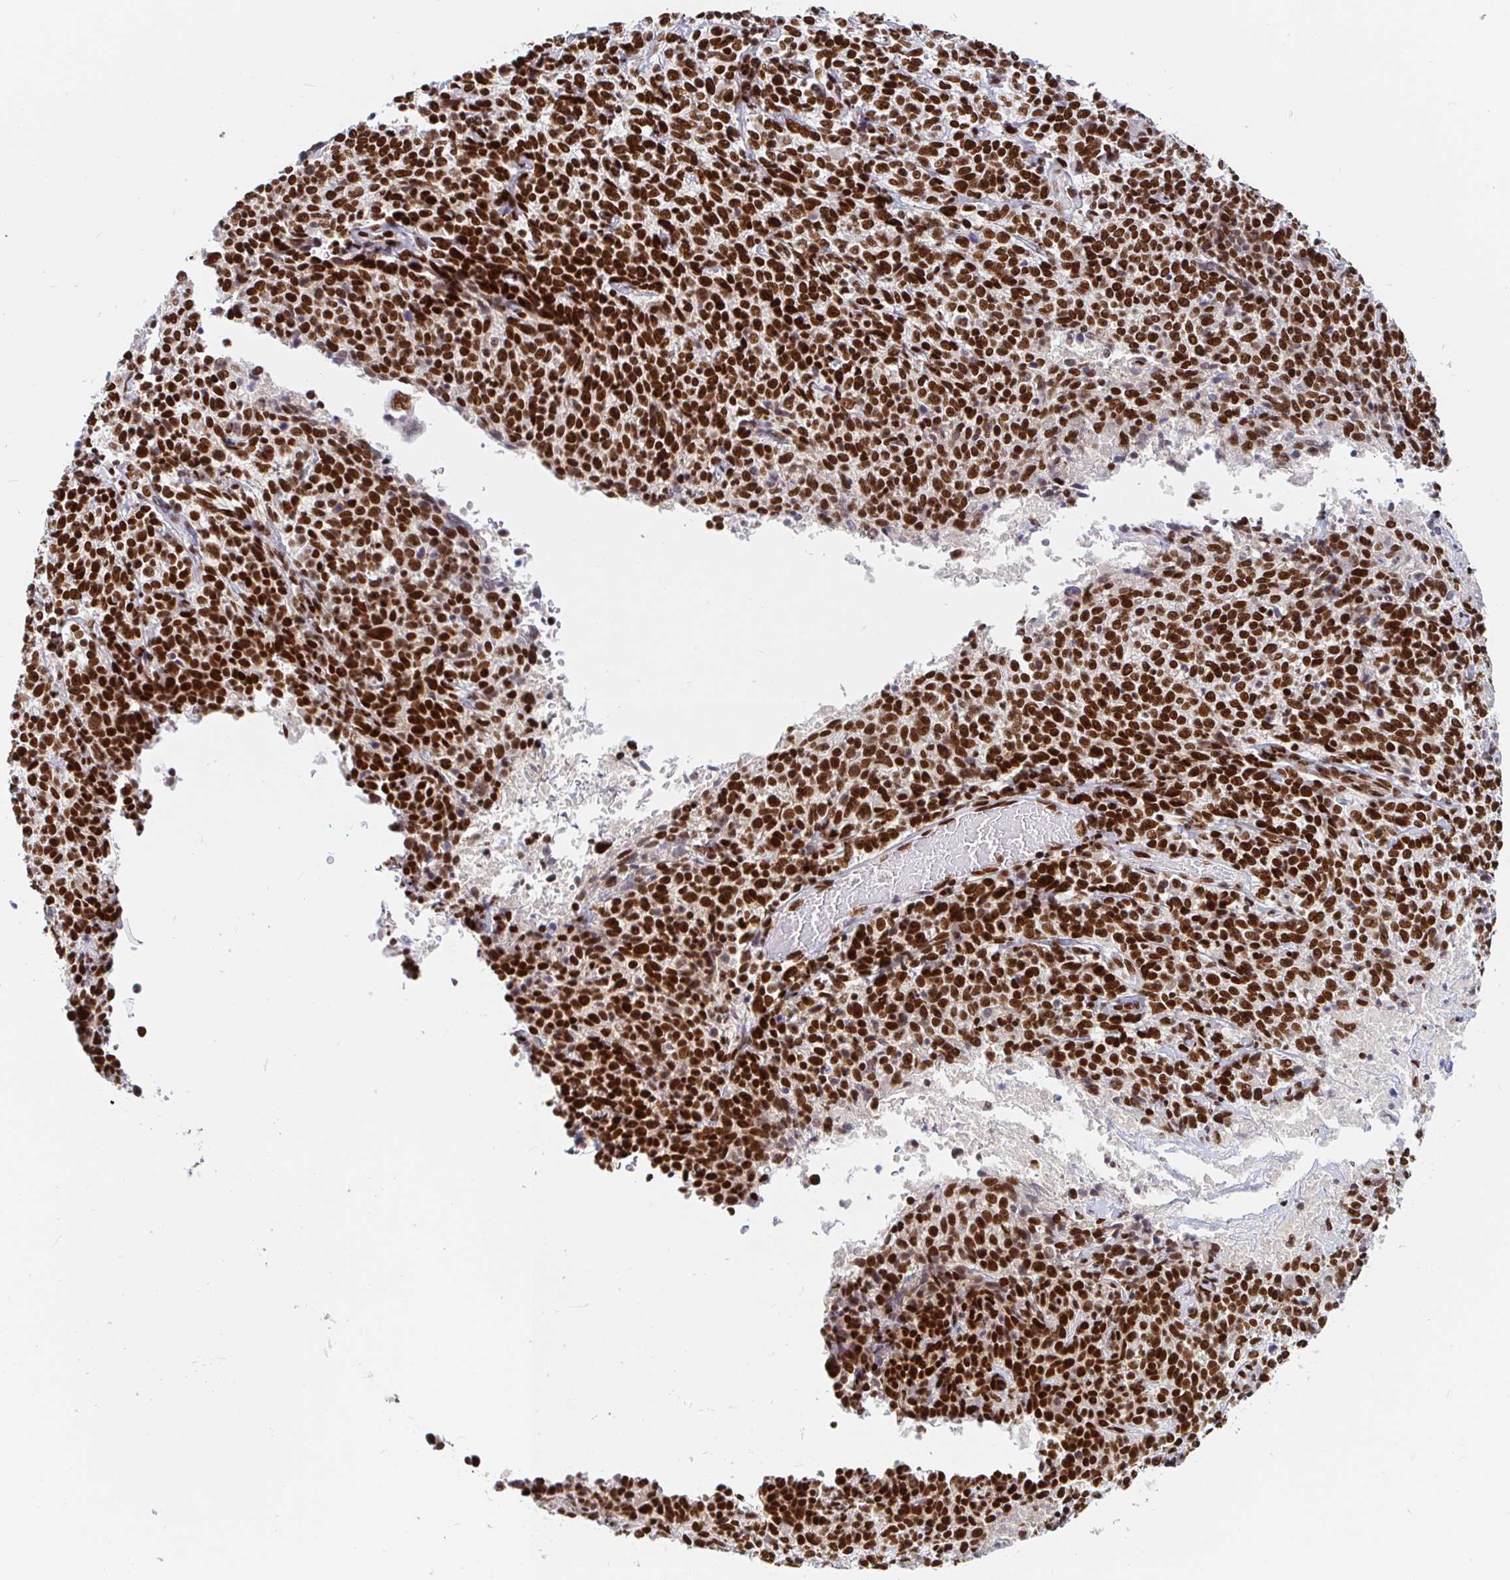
{"staining": {"intensity": "strong", "quantity": ">75%", "location": "nuclear"}, "tissue": "cervical cancer", "cell_type": "Tumor cells", "image_type": "cancer", "snomed": [{"axis": "morphology", "description": "Squamous cell carcinoma, NOS"}, {"axis": "topography", "description": "Cervix"}], "caption": "Human cervical cancer stained for a protein (brown) reveals strong nuclear positive expression in approximately >75% of tumor cells.", "gene": "RBMX", "patient": {"sex": "female", "age": 46}}